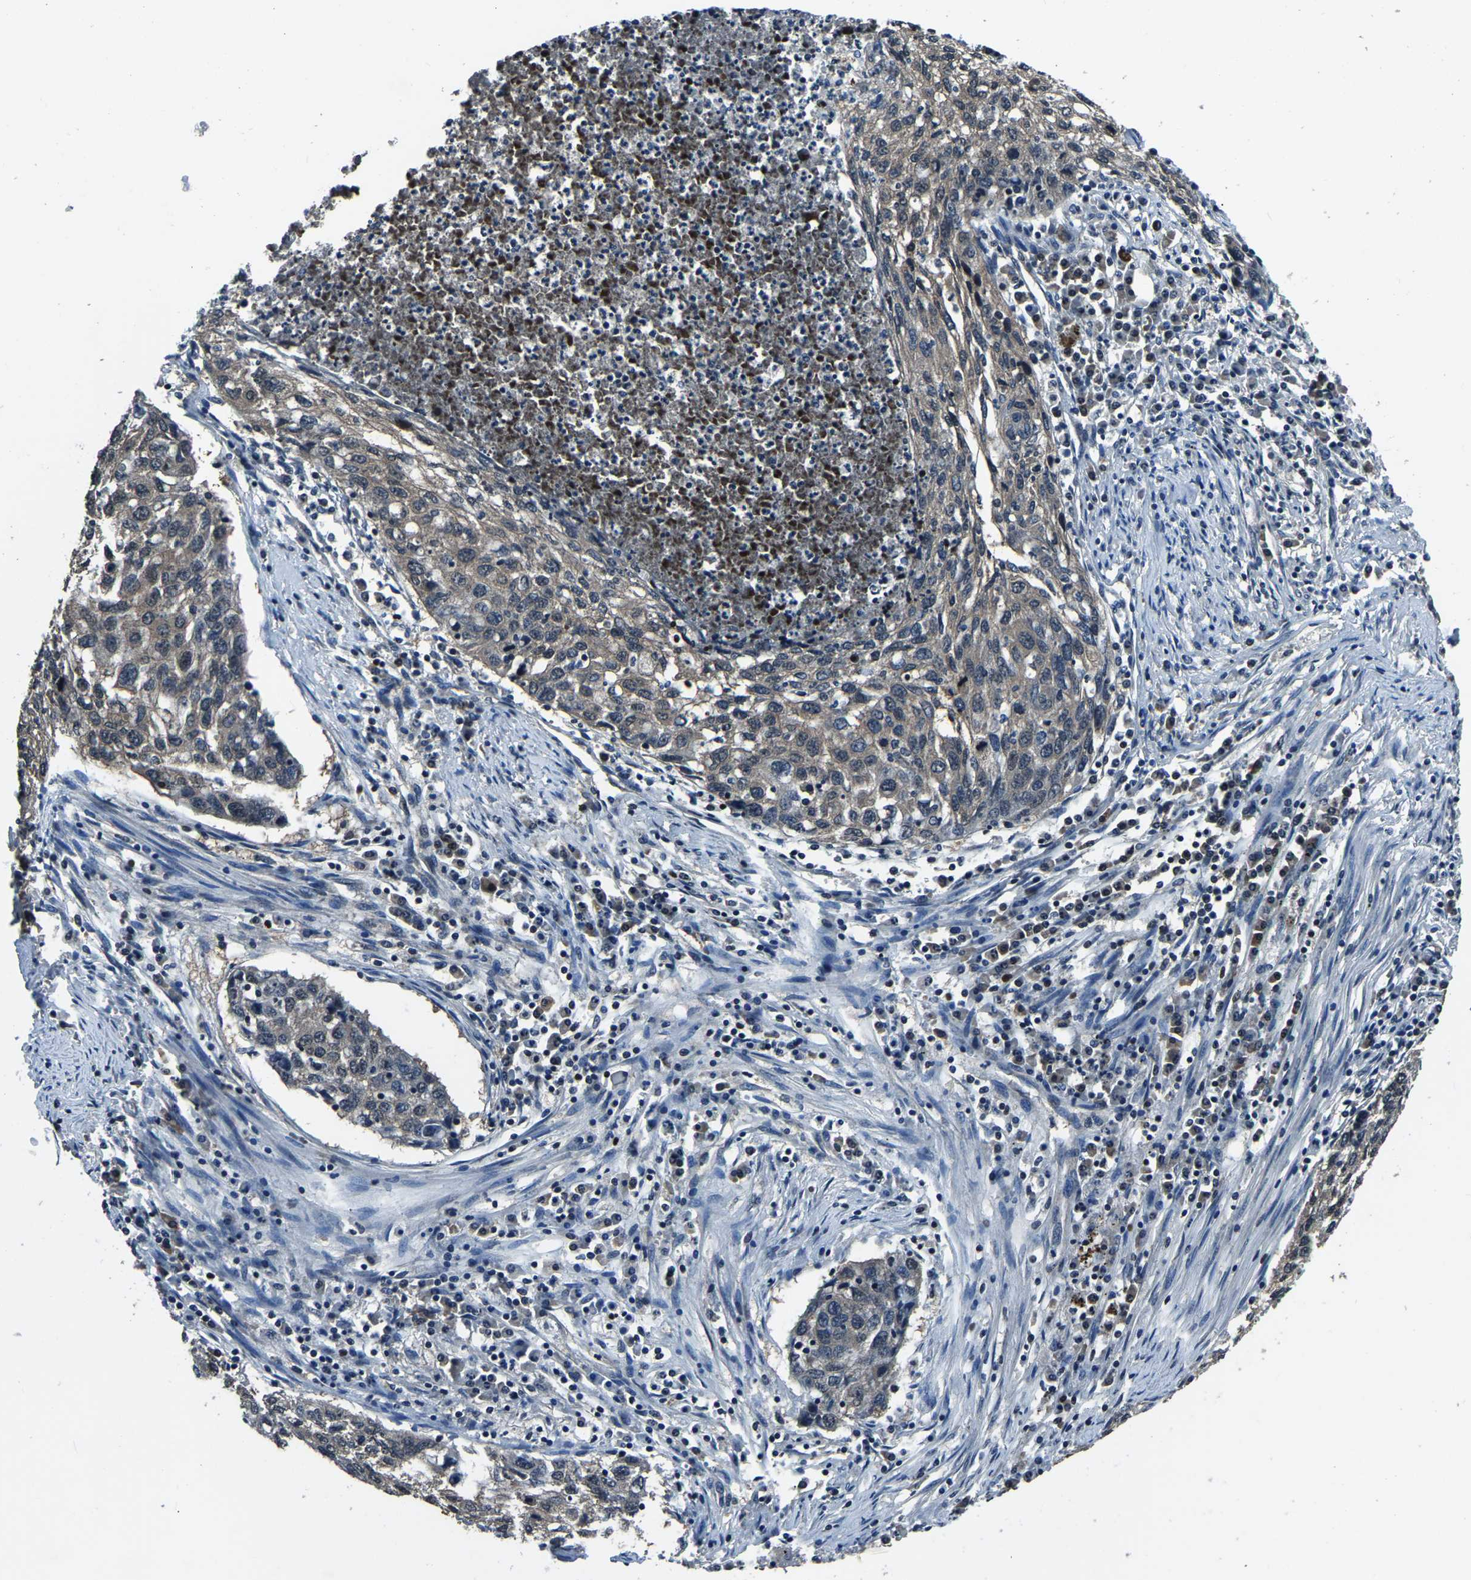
{"staining": {"intensity": "negative", "quantity": "none", "location": "none"}, "tissue": "lung cancer", "cell_type": "Tumor cells", "image_type": "cancer", "snomed": [{"axis": "morphology", "description": "Squamous cell carcinoma, NOS"}, {"axis": "topography", "description": "Lung"}], "caption": "This is an immunohistochemistry micrograph of human squamous cell carcinoma (lung). There is no expression in tumor cells.", "gene": "ANKIB1", "patient": {"sex": "female", "age": 63}}